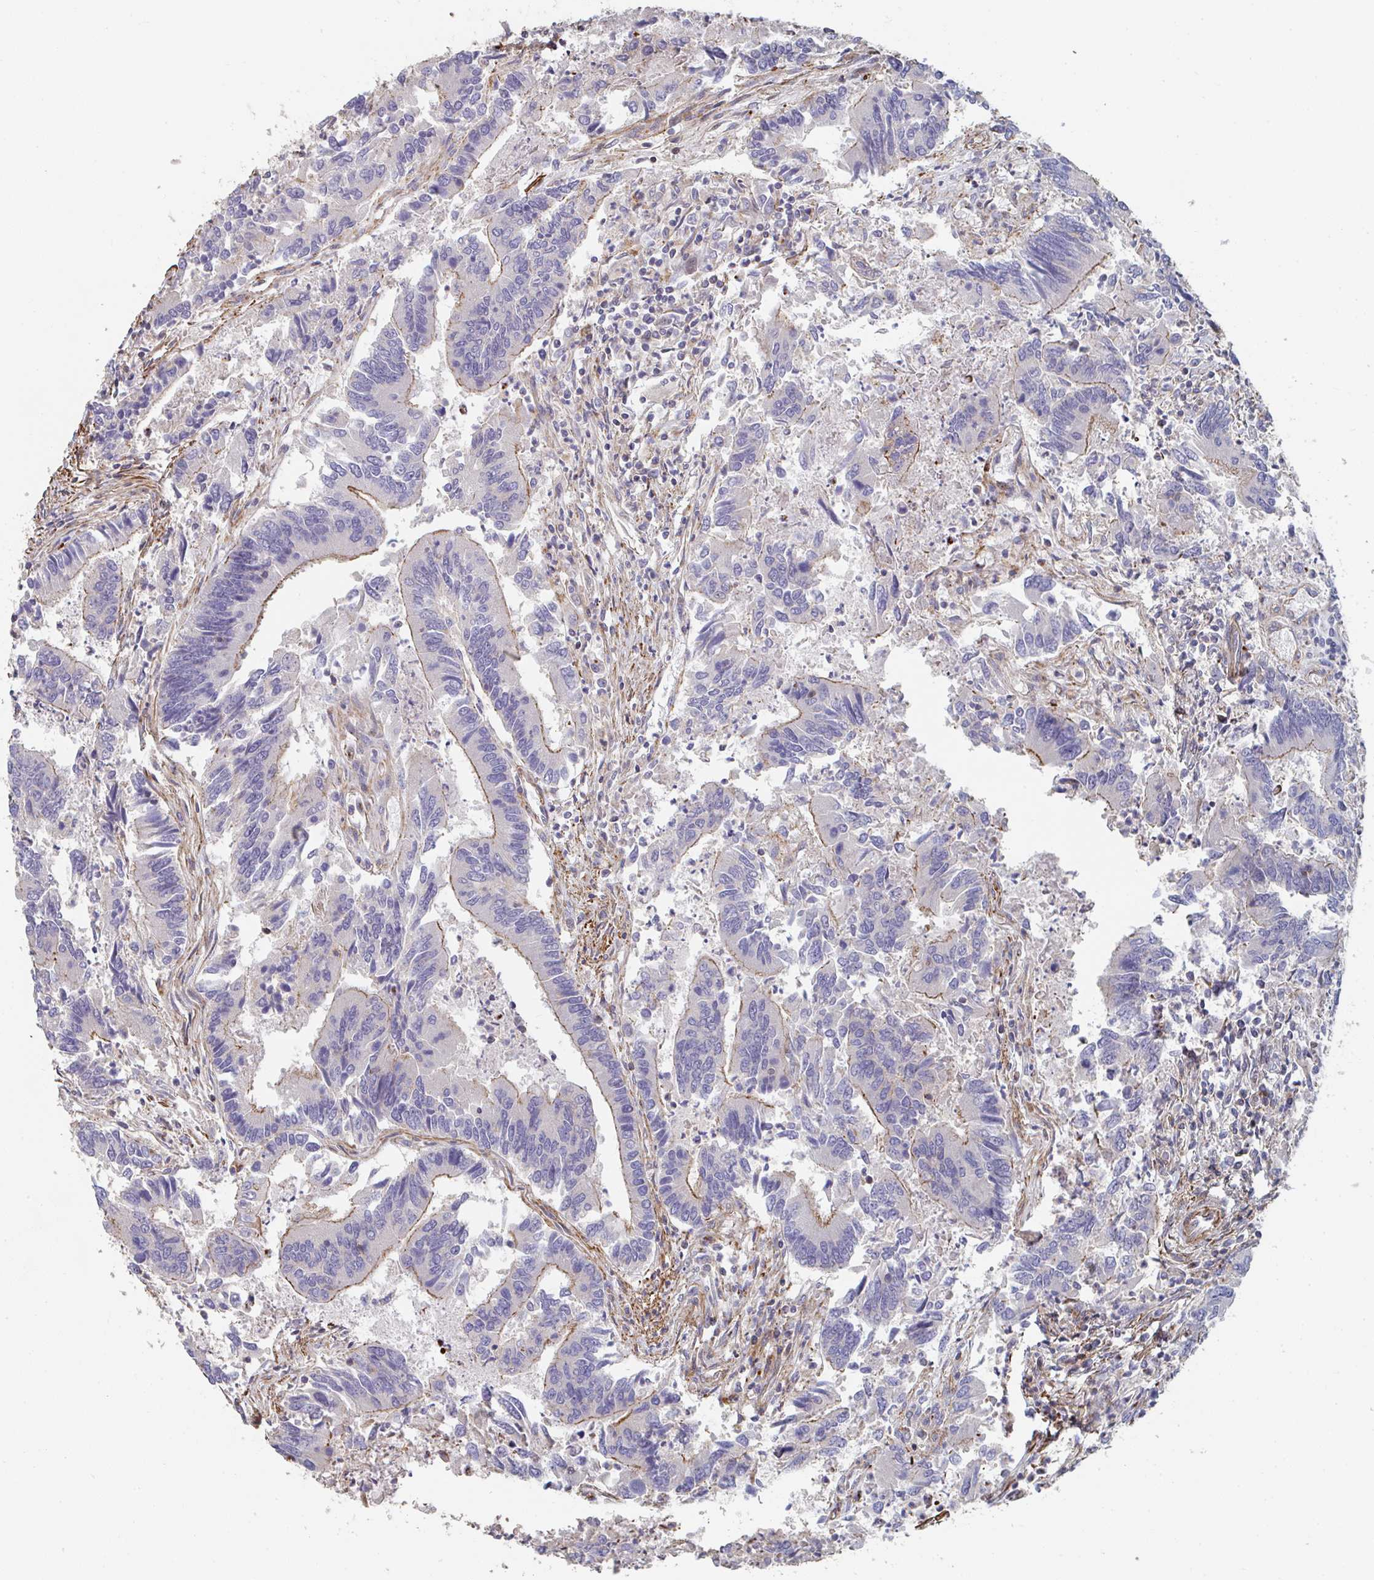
{"staining": {"intensity": "moderate", "quantity": "<25%", "location": "cytoplasmic/membranous"}, "tissue": "colorectal cancer", "cell_type": "Tumor cells", "image_type": "cancer", "snomed": [{"axis": "morphology", "description": "Adenocarcinoma, NOS"}, {"axis": "topography", "description": "Colon"}], "caption": "Immunohistochemistry photomicrograph of colorectal cancer stained for a protein (brown), which demonstrates low levels of moderate cytoplasmic/membranous expression in approximately <25% of tumor cells.", "gene": "FZD2", "patient": {"sex": "female", "age": 67}}